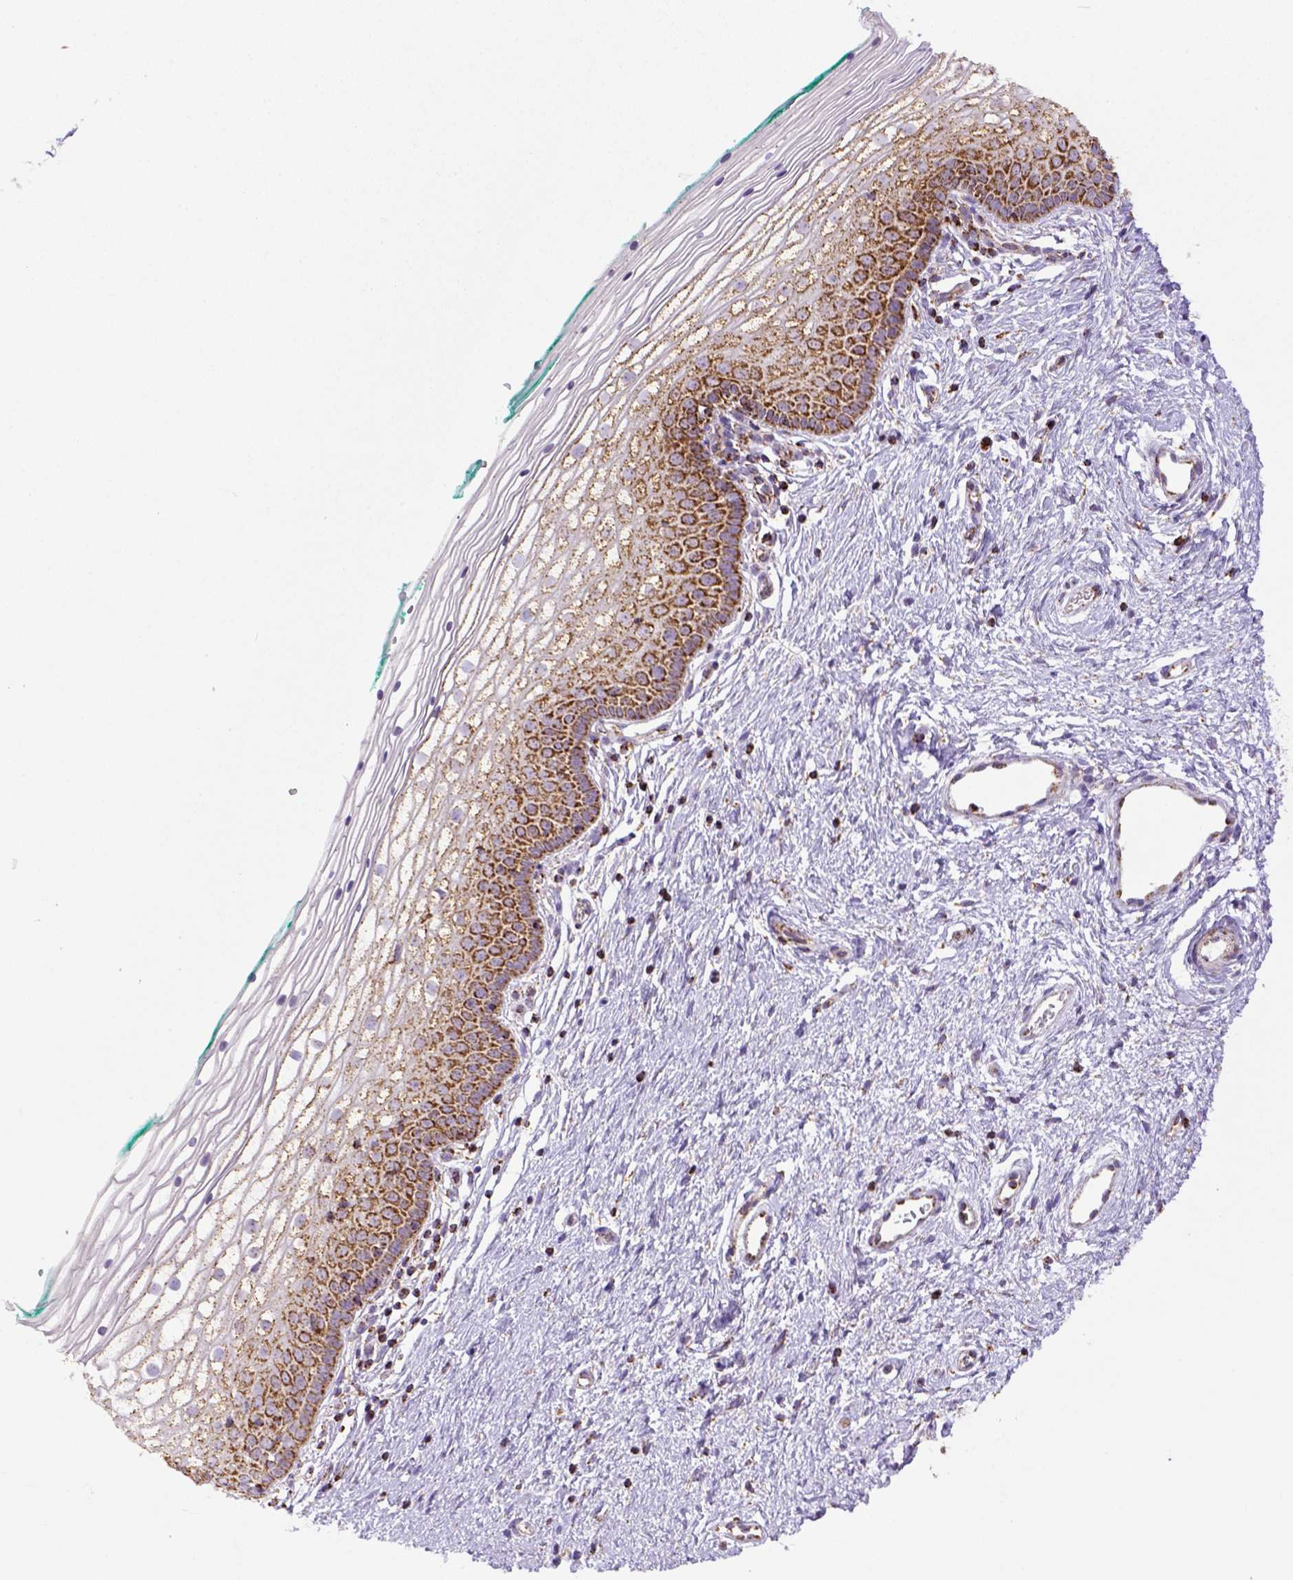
{"staining": {"intensity": "moderate", "quantity": ">75%", "location": "cytoplasmic/membranous"}, "tissue": "vagina", "cell_type": "Squamous epithelial cells", "image_type": "normal", "snomed": [{"axis": "morphology", "description": "Normal tissue, NOS"}, {"axis": "topography", "description": "Vagina"}], "caption": "Approximately >75% of squamous epithelial cells in unremarkable human vagina demonstrate moderate cytoplasmic/membranous protein expression as visualized by brown immunohistochemical staining.", "gene": "MT", "patient": {"sex": "female", "age": 36}}